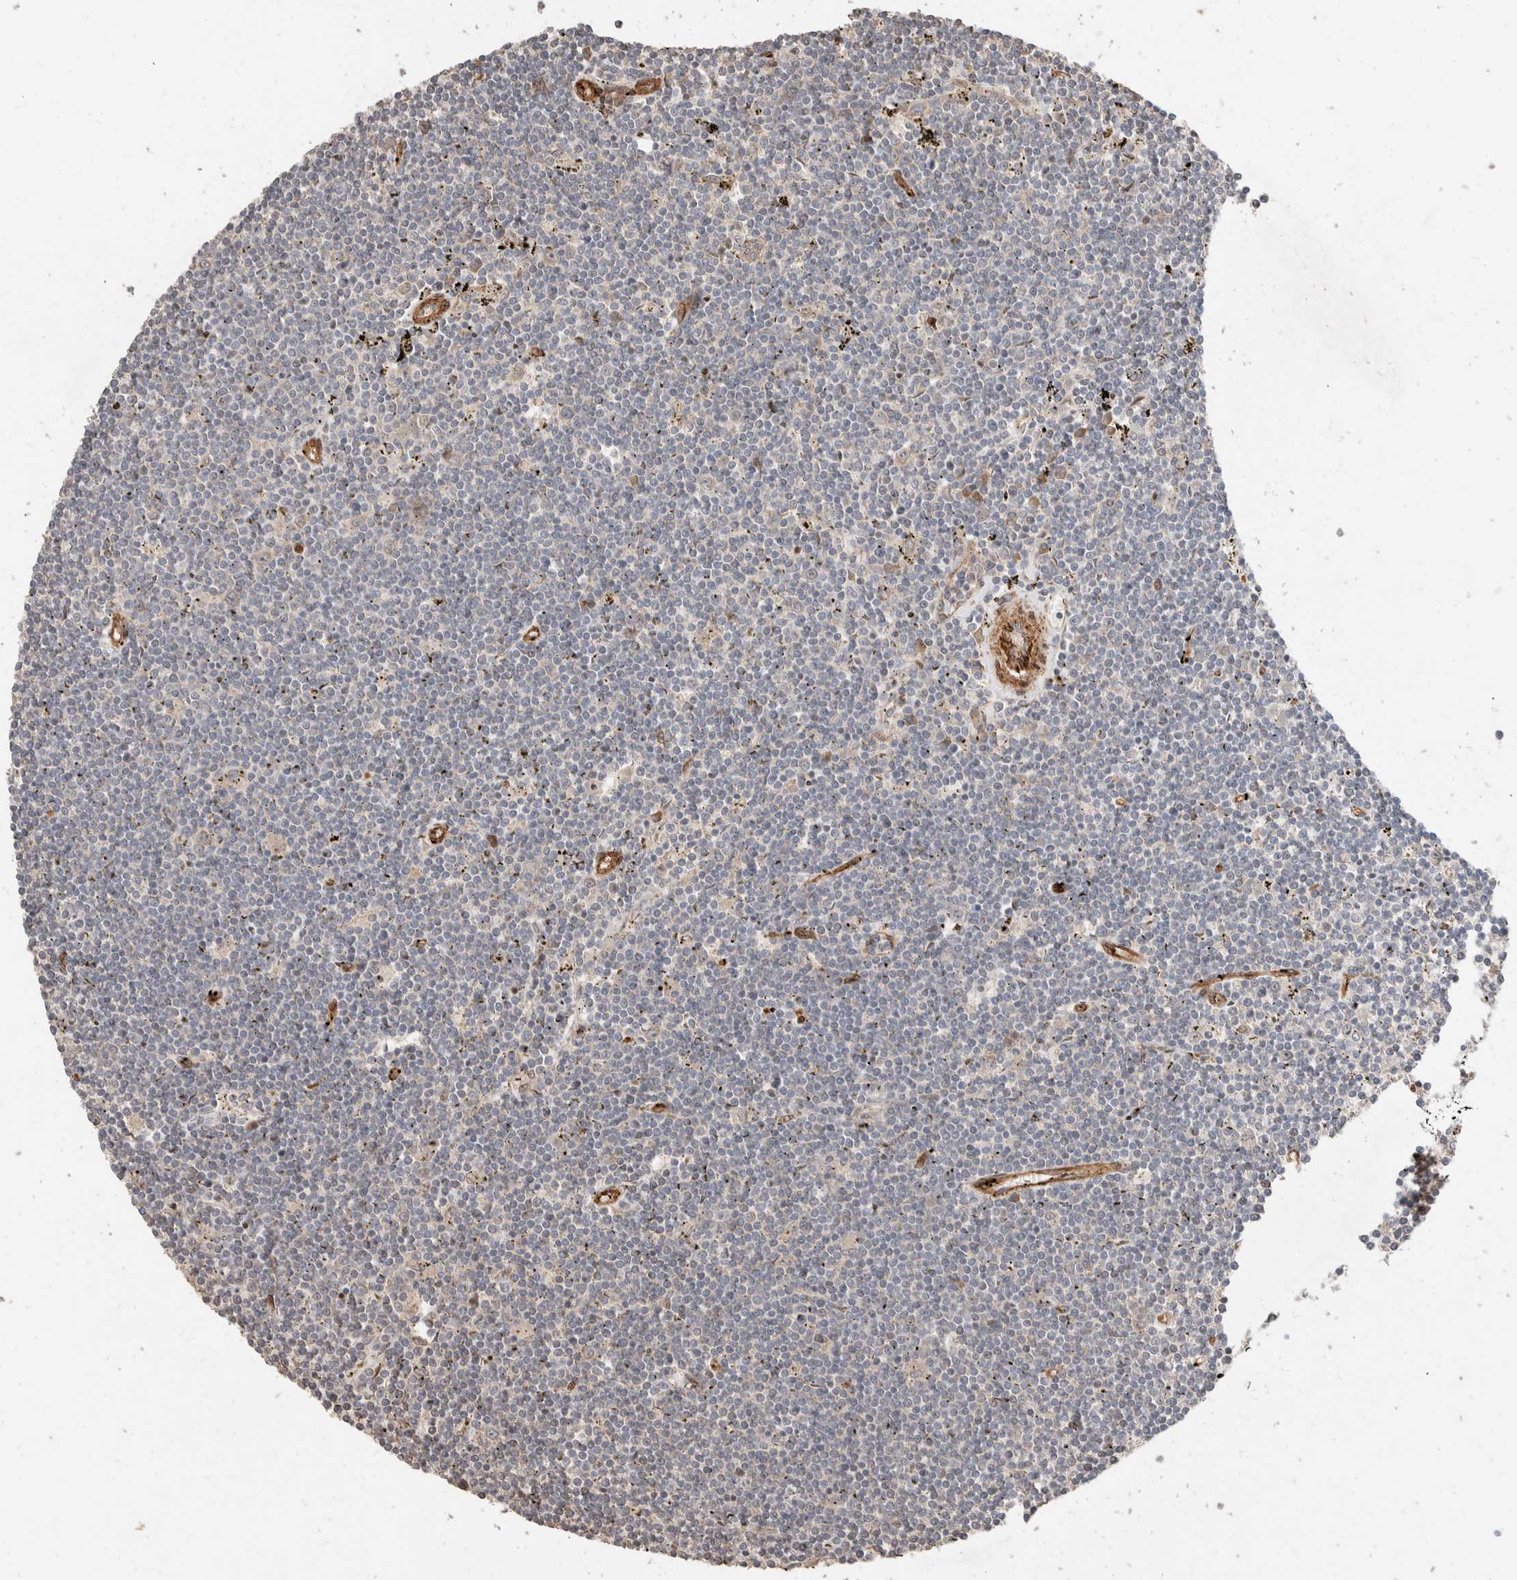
{"staining": {"intensity": "negative", "quantity": "none", "location": "none"}, "tissue": "lymphoma", "cell_type": "Tumor cells", "image_type": "cancer", "snomed": [{"axis": "morphology", "description": "Malignant lymphoma, non-Hodgkin's type, Low grade"}, {"axis": "topography", "description": "Spleen"}], "caption": "A high-resolution photomicrograph shows immunohistochemistry staining of malignant lymphoma, non-Hodgkin's type (low-grade), which demonstrates no significant staining in tumor cells.", "gene": "ERC1", "patient": {"sex": "male", "age": 76}}